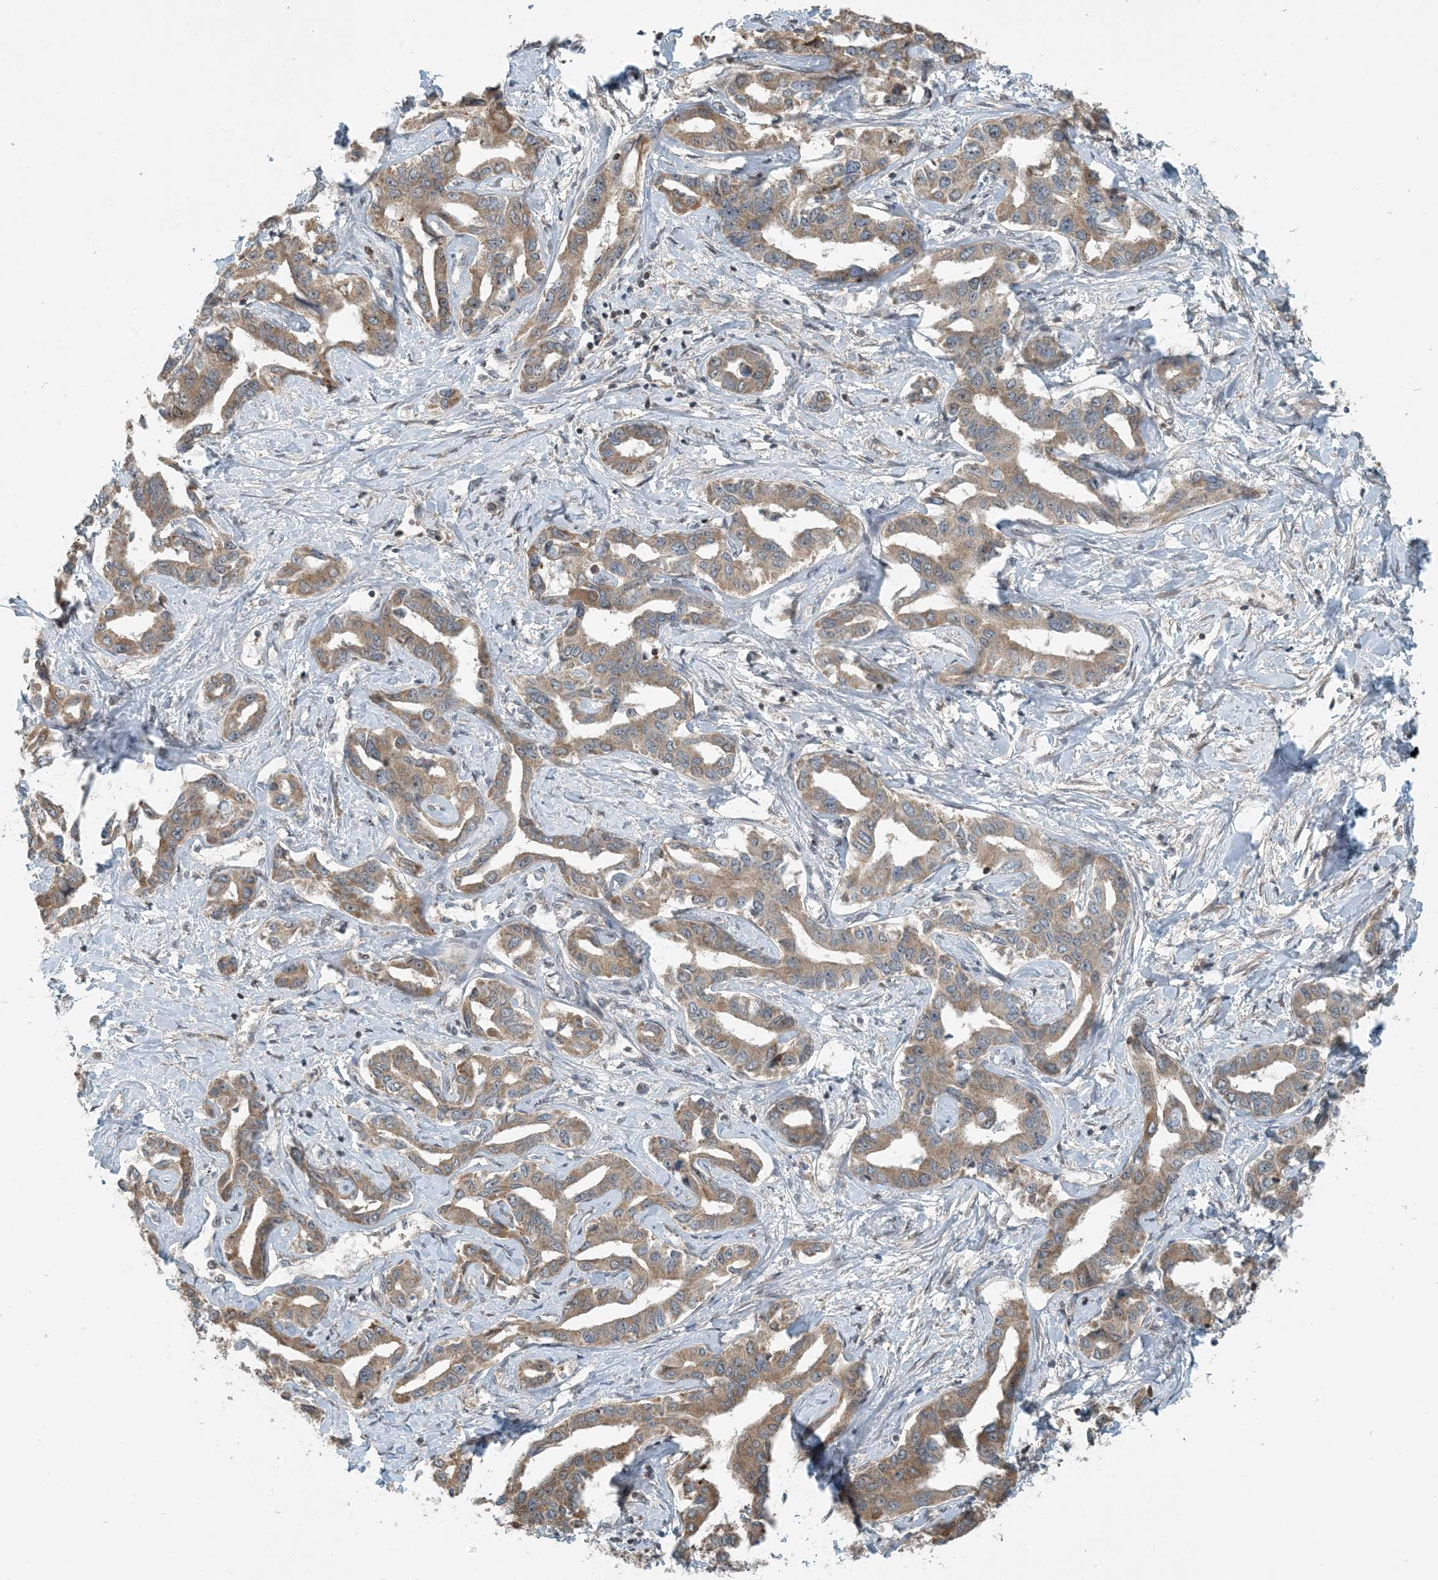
{"staining": {"intensity": "moderate", "quantity": ">75%", "location": "cytoplasmic/membranous"}, "tissue": "liver cancer", "cell_type": "Tumor cells", "image_type": "cancer", "snomed": [{"axis": "morphology", "description": "Cholangiocarcinoma"}, {"axis": "topography", "description": "Liver"}], "caption": "This photomicrograph exhibits IHC staining of human liver cholangiocarcinoma, with medium moderate cytoplasmic/membranous expression in approximately >75% of tumor cells.", "gene": "ZBTB3", "patient": {"sex": "male", "age": 59}}